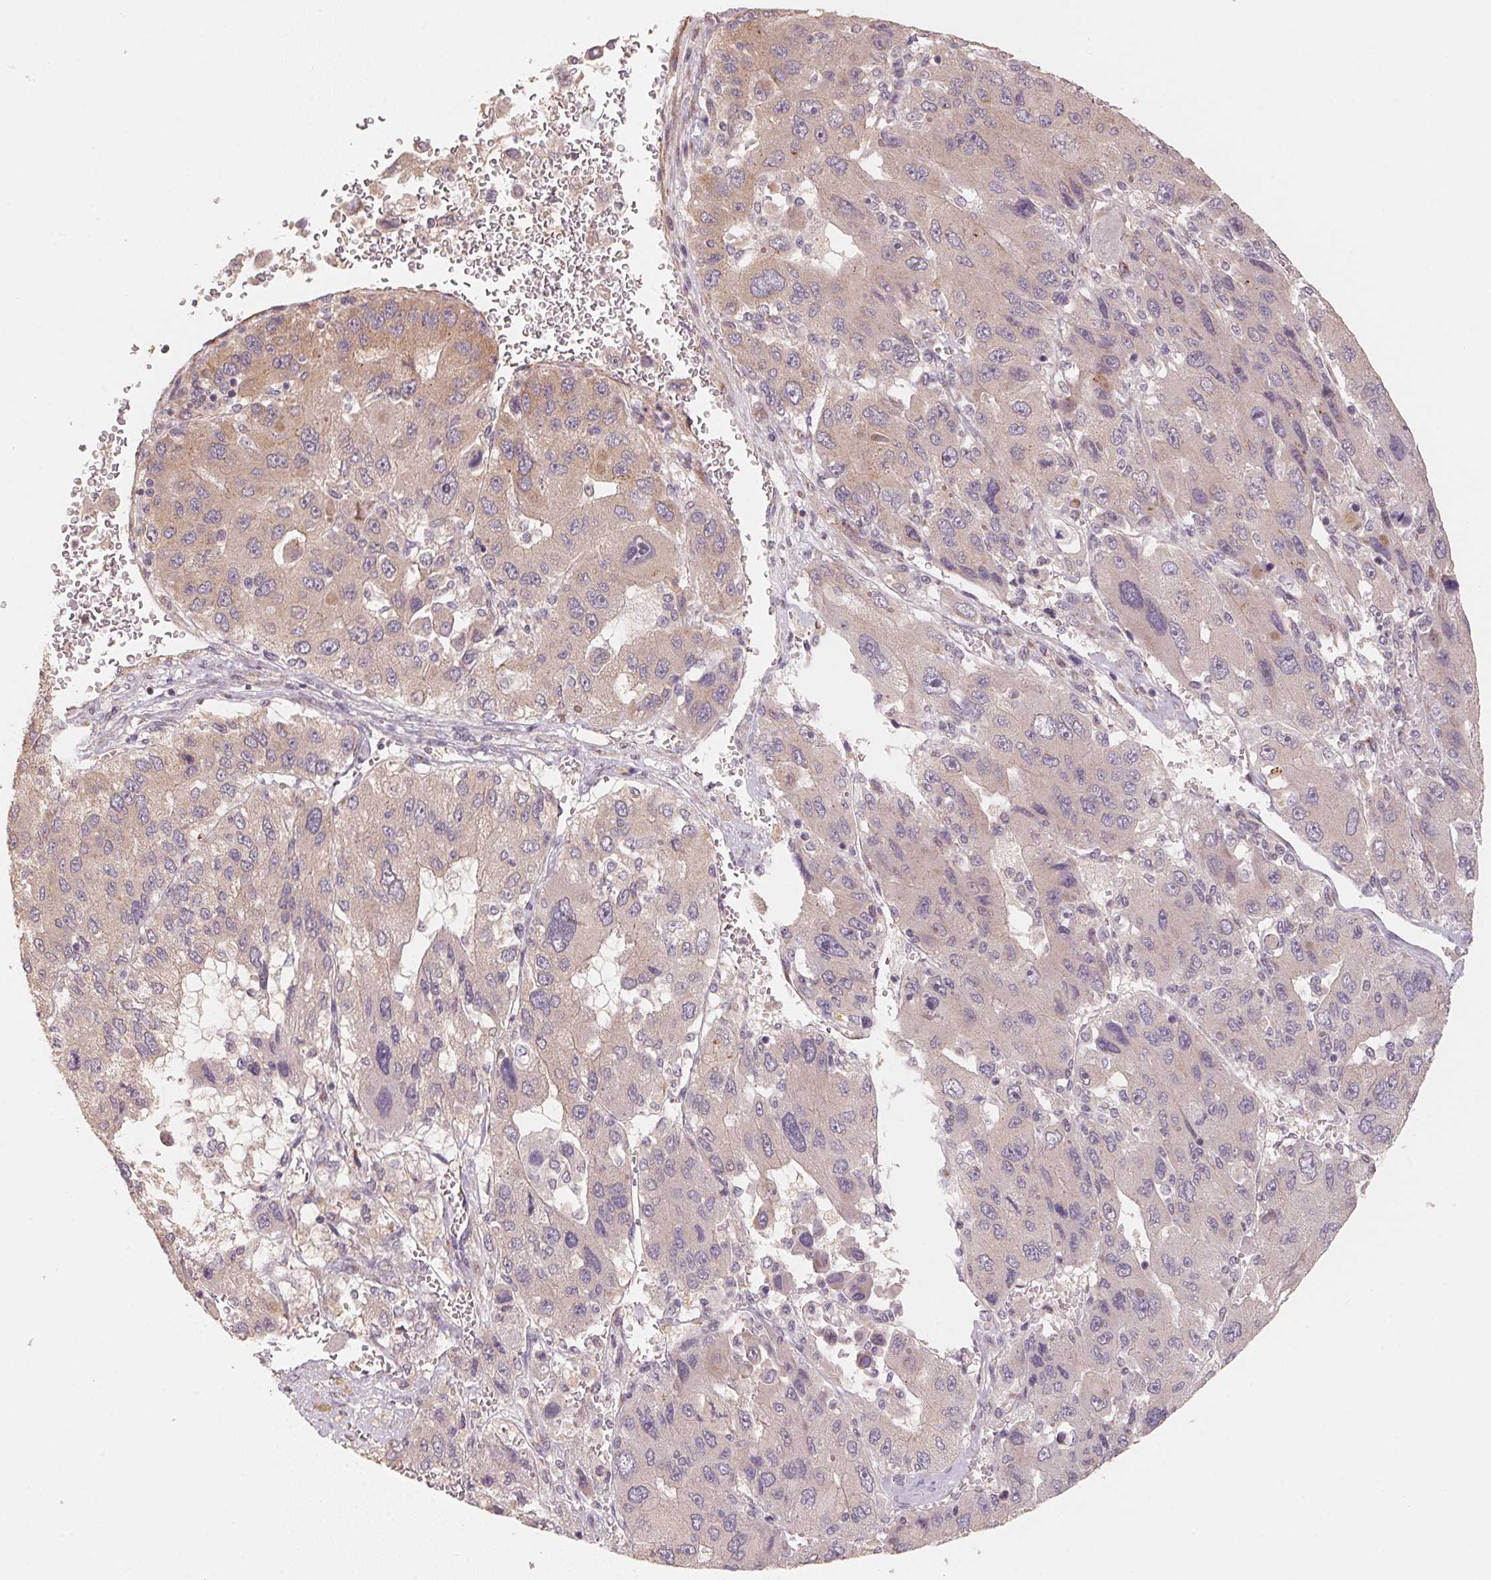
{"staining": {"intensity": "weak", "quantity": "25%-75%", "location": "cytoplasmic/membranous"}, "tissue": "liver cancer", "cell_type": "Tumor cells", "image_type": "cancer", "snomed": [{"axis": "morphology", "description": "Carcinoma, Hepatocellular, NOS"}, {"axis": "topography", "description": "Liver"}], "caption": "Liver hepatocellular carcinoma stained with DAB immunohistochemistry shows low levels of weak cytoplasmic/membranous expression in approximately 25%-75% of tumor cells.", "gene": "TSPAN12", "patient": {"sex": "female", "age": 41}}